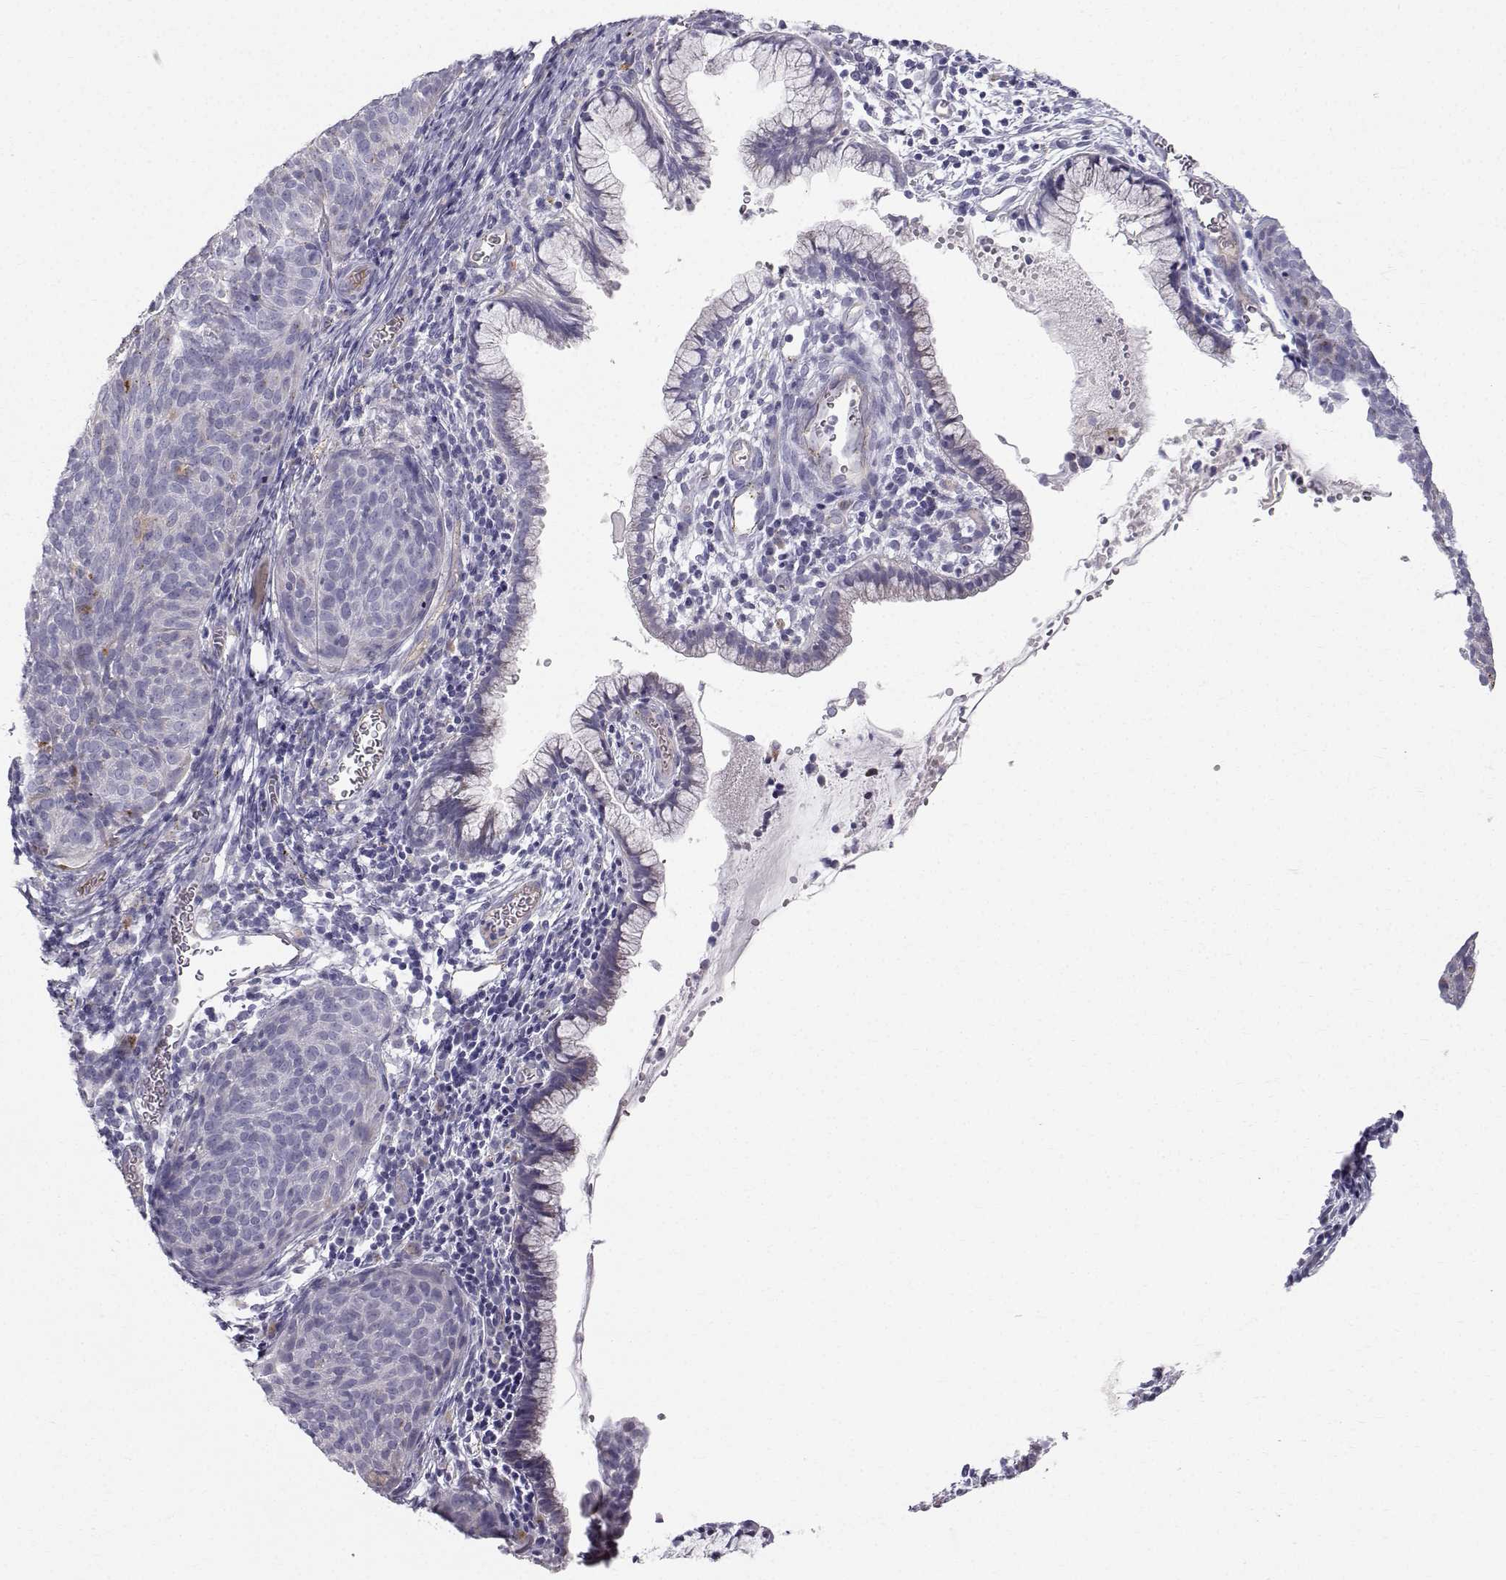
{"staining": {"intensity": "moderate", "quantity": "<25%", "location": "cytoplasmic/membranous"}, "tissue": "cervical cancer", "cell_type": "Tumor cells", "image_type": "cancer", "snomed": [{"axis": "morphology", "description": "Squamous cell carcinoma, NOS"}, {"axis": "topography", "description": "Cervix"}], "caption": "Squamous cell carcinoma (cervical) was stained to show a protein in brown. There is low levels of moderate cytoplasmic/membranous expression in about <25% of tumor cells. The staining was performed using DAB, with brown indicating positive protein expression. Nuclei are stained blue with hematoxylin.", "gene": "CALCR", "patient": {"sex": "female", "age": 39}}